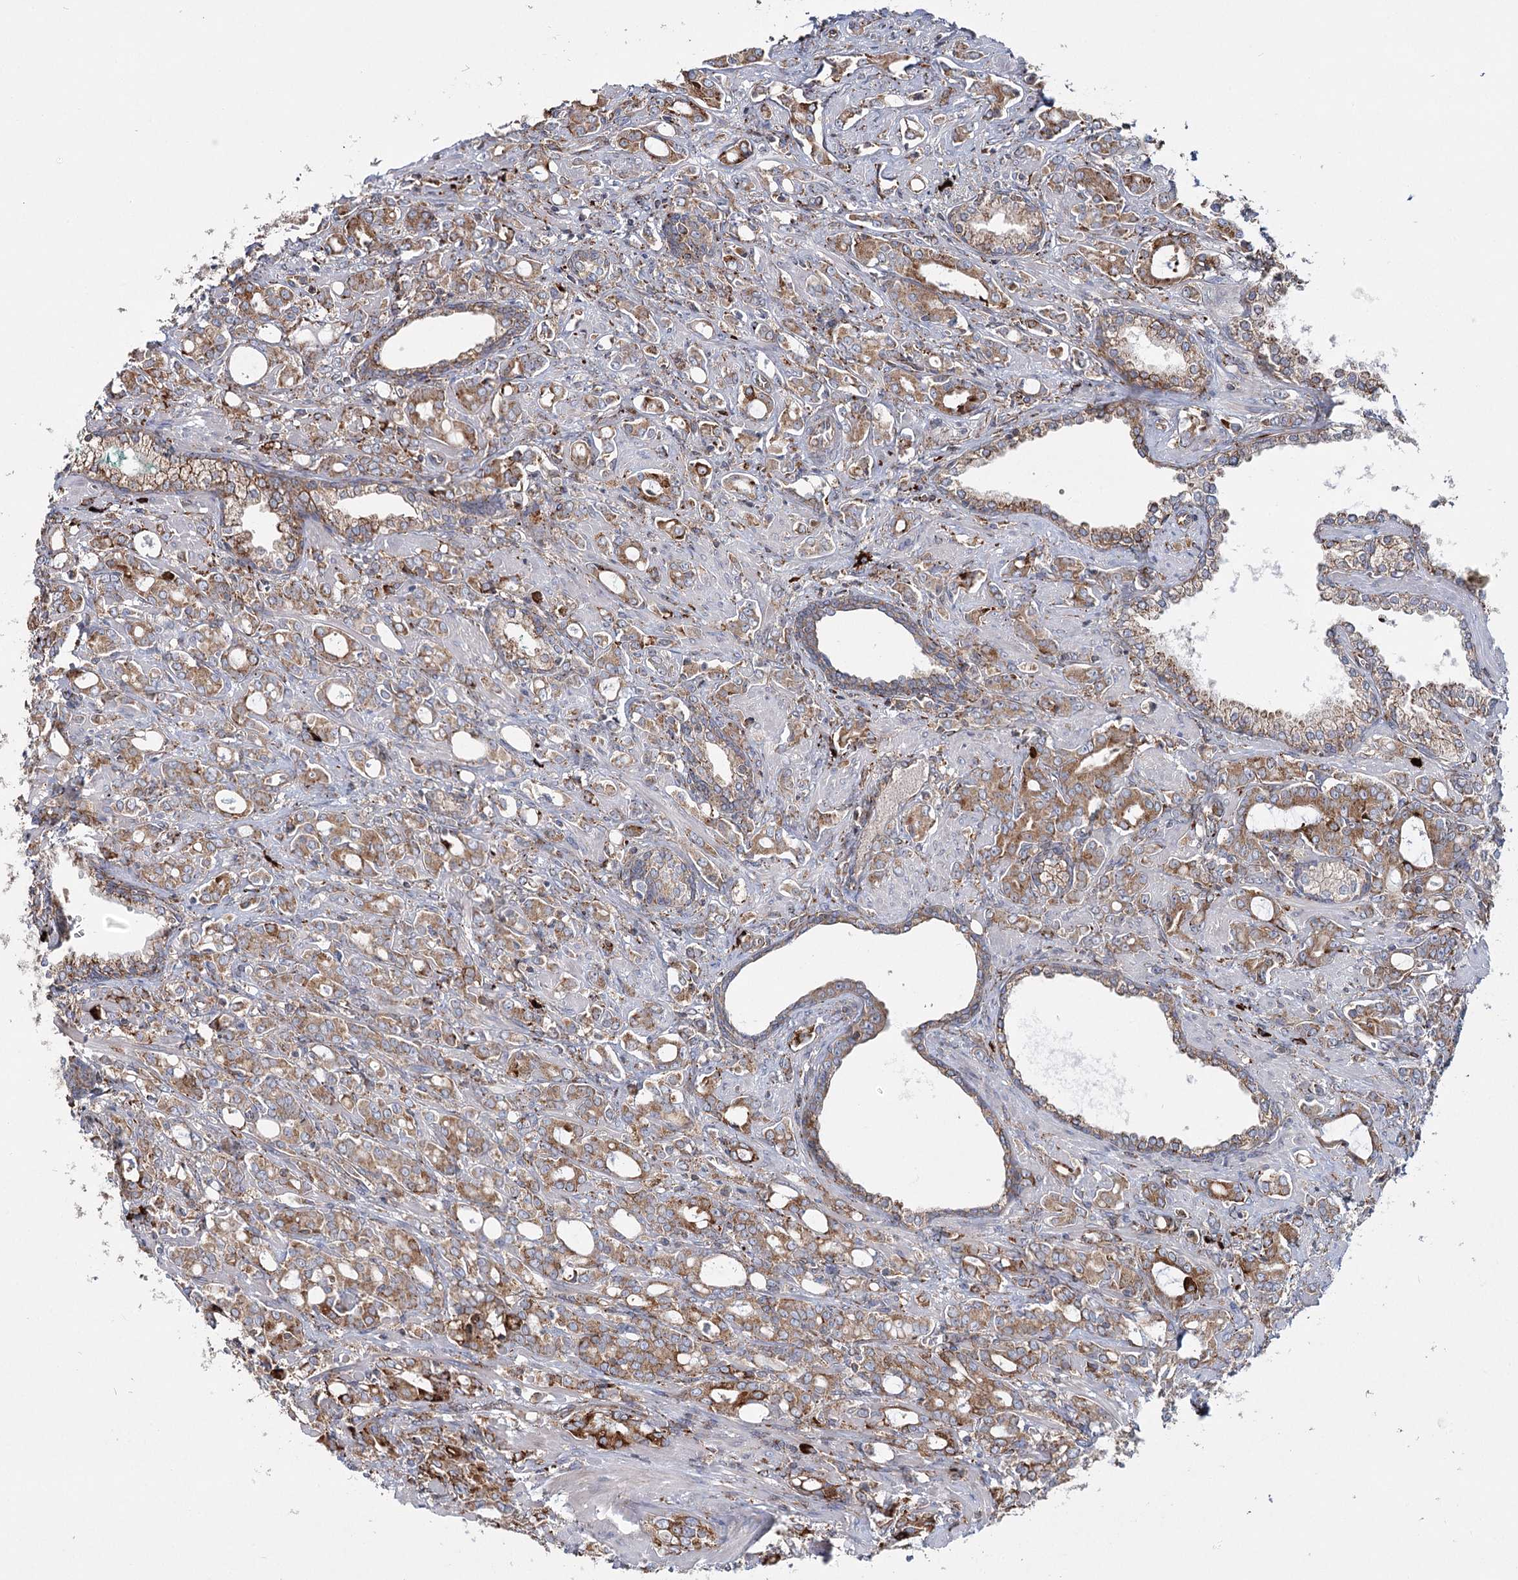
{"staining": {"intensity": "moderate", "quantity": ">75%", "location": "cytoplasmic/membranous"}, "tissue": "prostate cancer", "cell_type": "Tumor cells", "image_type": "cancer", "snomed": [{"axis": "morphology", "description": "Adenocarcinoma, High grade"}, {"axis": "topography", "description": "Prostate"}], "caption": "Immunohistochemistry image of human prostate cancer (high-grade adenocarcinoma) stained for a protein (brown), which reveals medium levels of moderate cytoplasmic/membranous expression in about >75% of tumor cells.", "gene": "POGLUT1", "patient": {"sex": "male", "age": 72}}